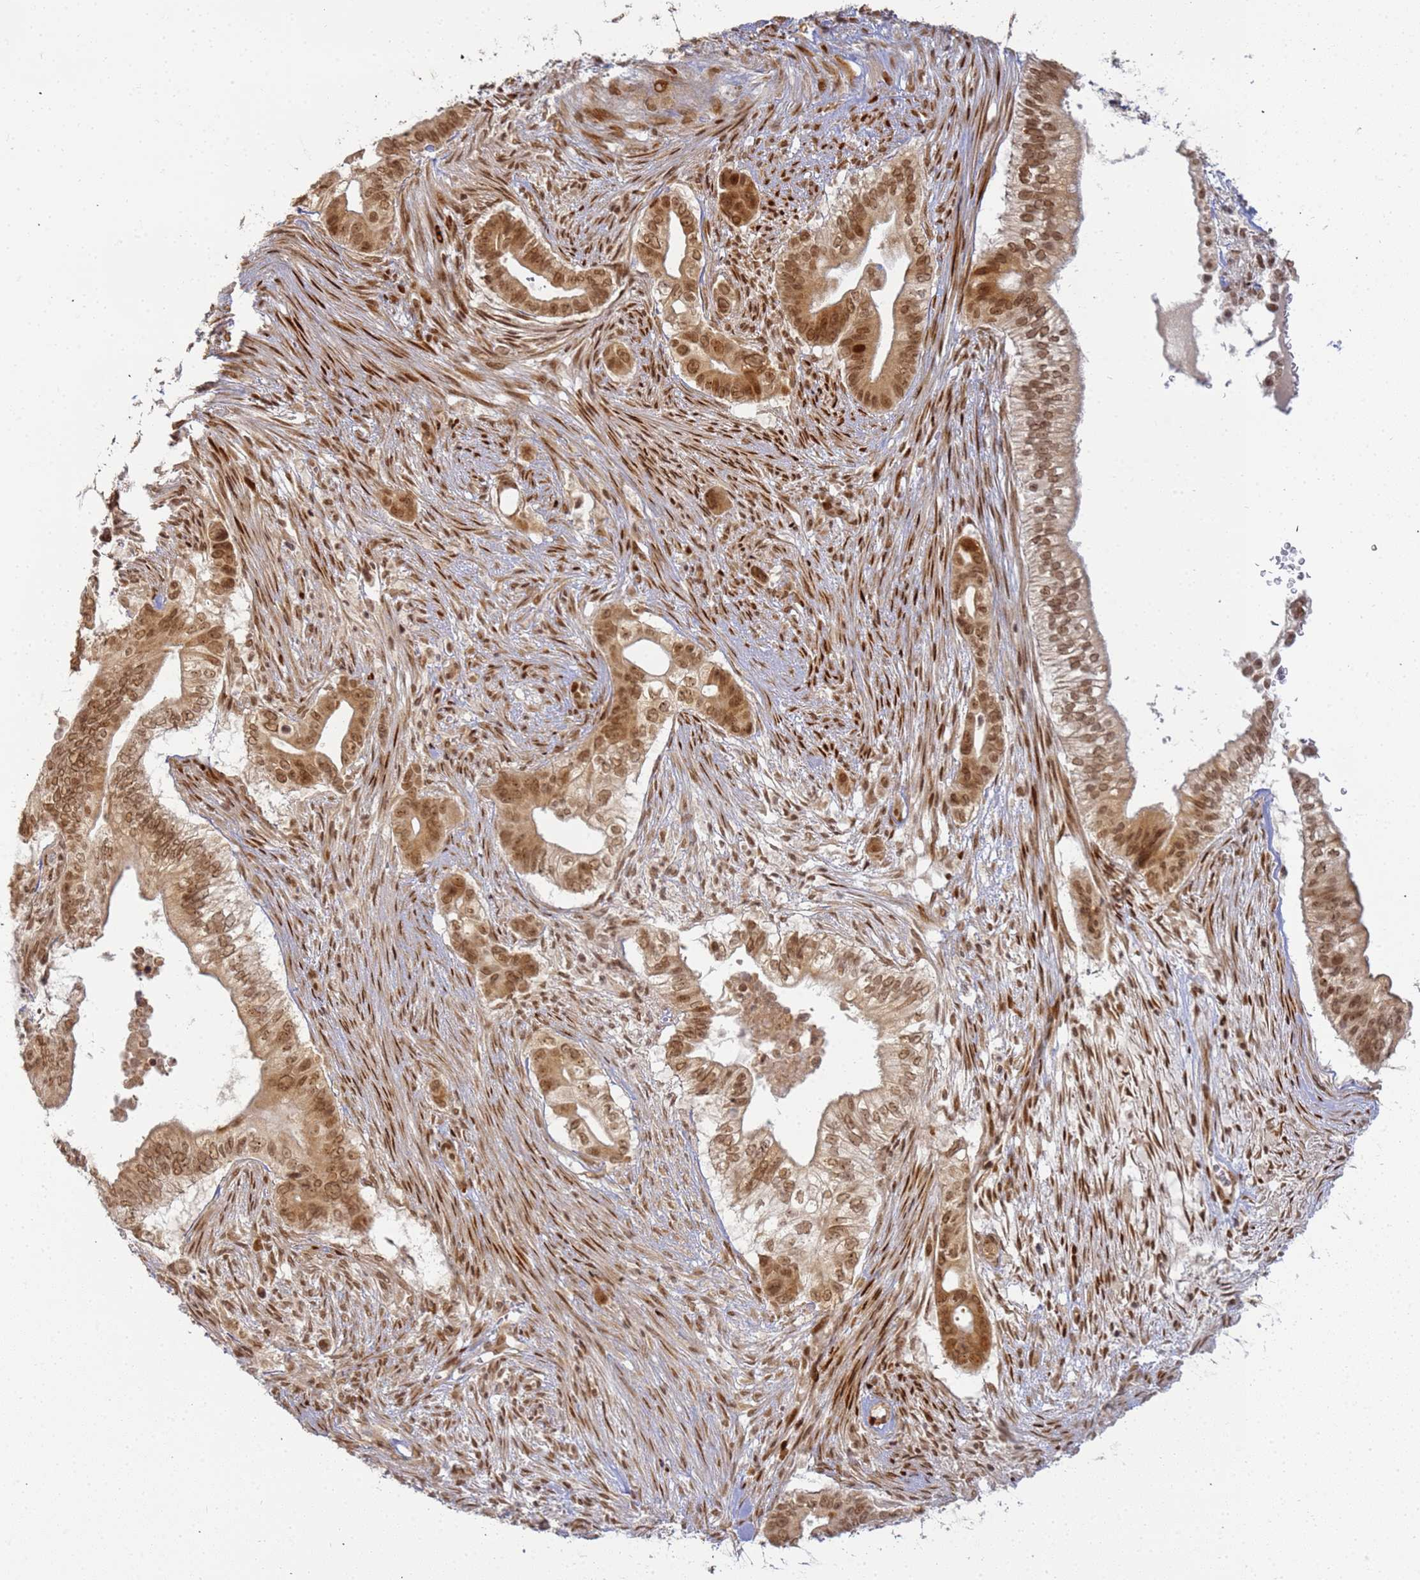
{"staining": {"intensity": "moderate", "quantity": ">75%", "location": "cytoplasmic/membranous,nuclear"}, "tissue": "pancreatic cancer", "cell_type": "Tumor cells", "image_type": "cancer", "snomed": [{"axis": "morphology", "description": "Adenocarcinoma, NOS"}, {"axis": "topography", "description": "Pancreas"}], "caption": "Immunohistochemistry (IHC) of adenocarcinoma (pancreatic) reveals medium levels of moderate cytoplasmic/membranous and nuclear positivity in approximately >75% of tumor cells. The staining is performed using DAB (3,3'-diaminobenzidine) brown chromogen to label protein expression. The nuclei are counter-stained blue using hematoxylin.", "gene": "ABCA2", "patient": {"sex": "male", "age": 68}}